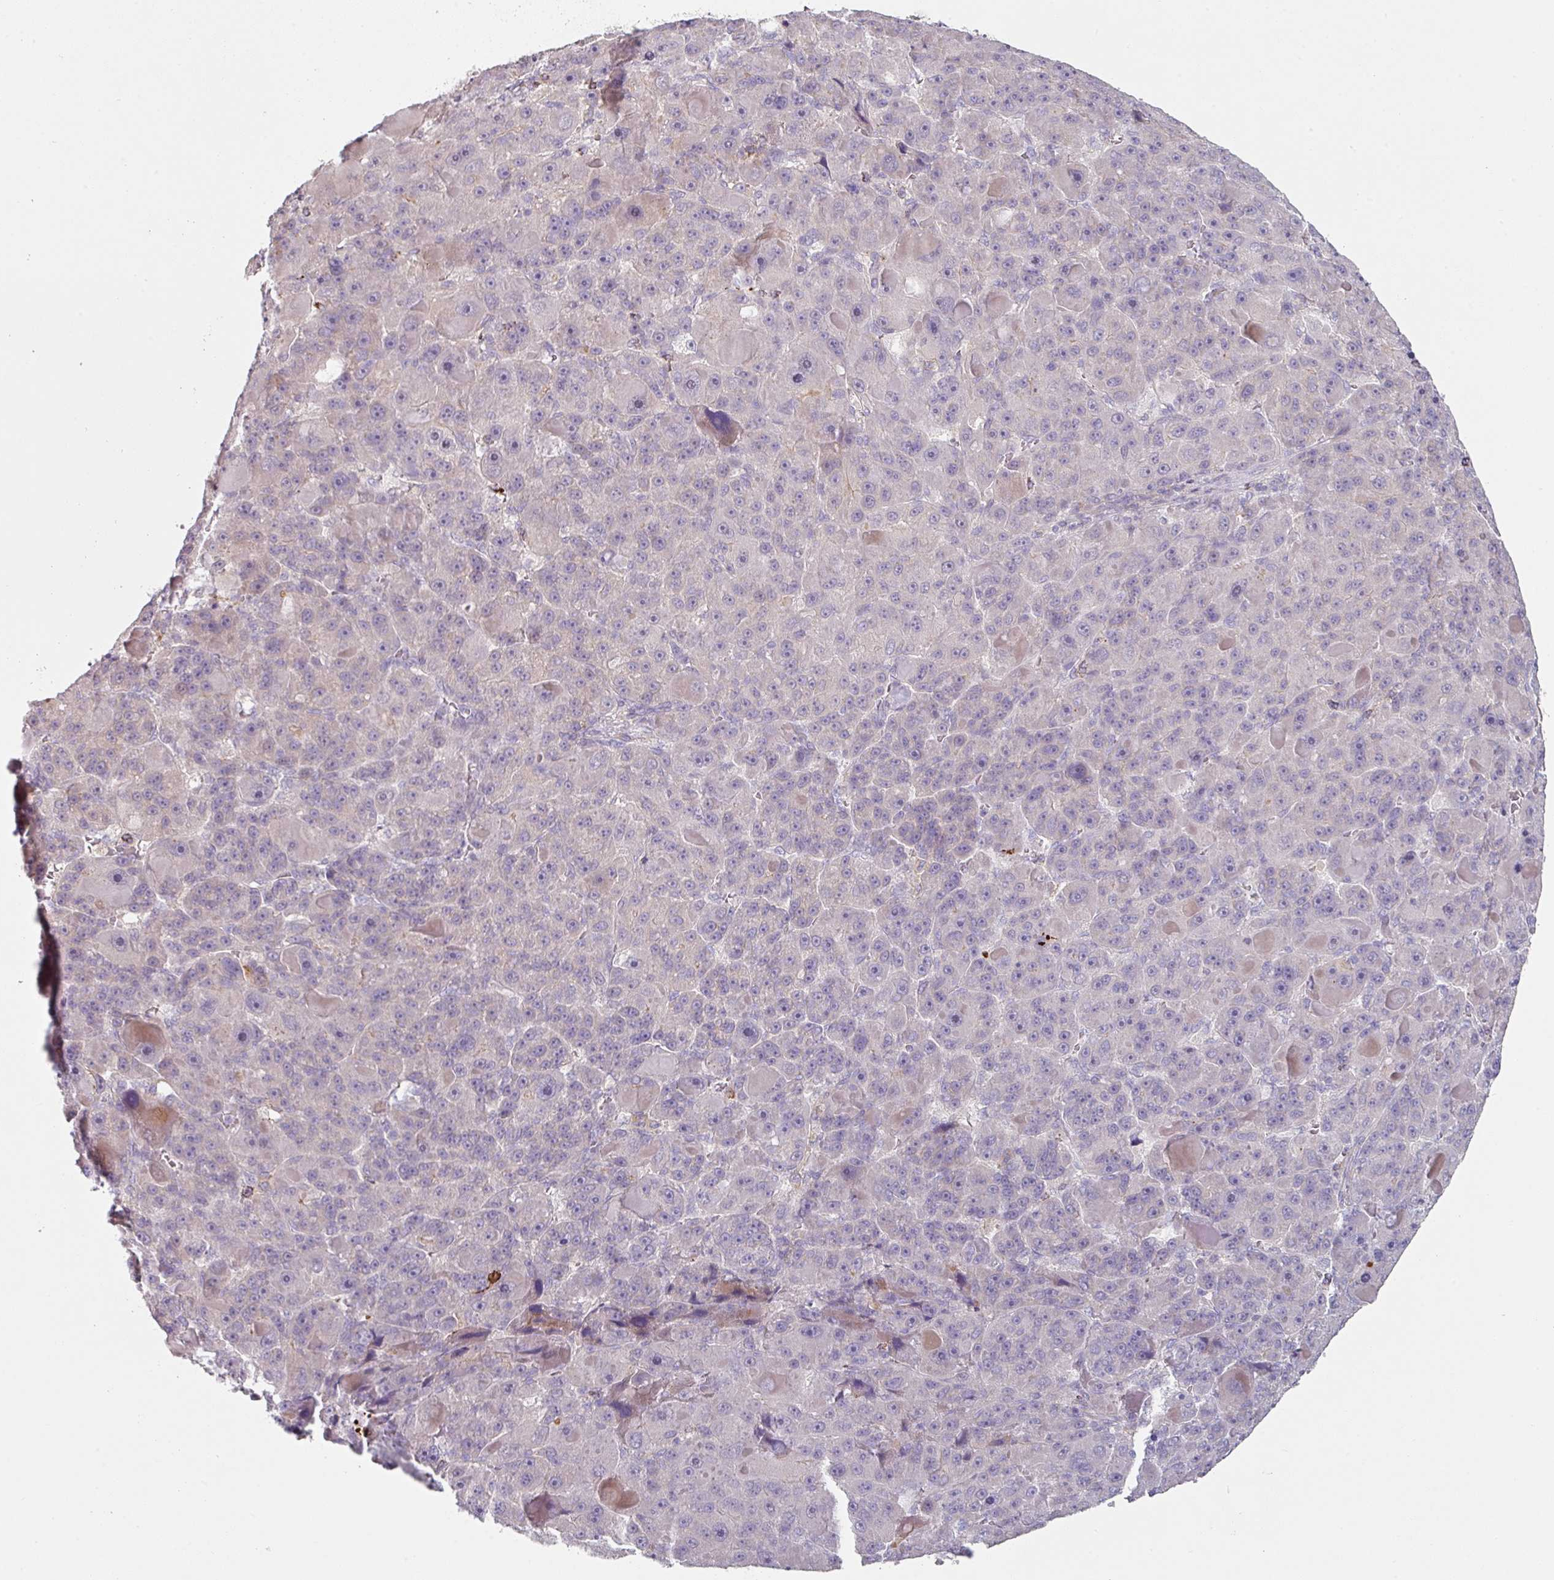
{"staining": {"intensity": "weak", "quantity": "<25%", "location": "cytoplasmic/membranous"}, "tissue": "liver cancer", "cell_type": "Tumor cells", "image_type": "cancer", "snomed": [{"axis": "morphology", "description": "Carcinoma, Hepatocellular, NOS"}, {"axis": "topography", "description": "Liver"}], "caption": "Liver cancer was stained to show a protein in brown. There is no significant positivity in tumor cells.", "gene": "WSB2", "patient": {"sex": "male", "age": 76}}